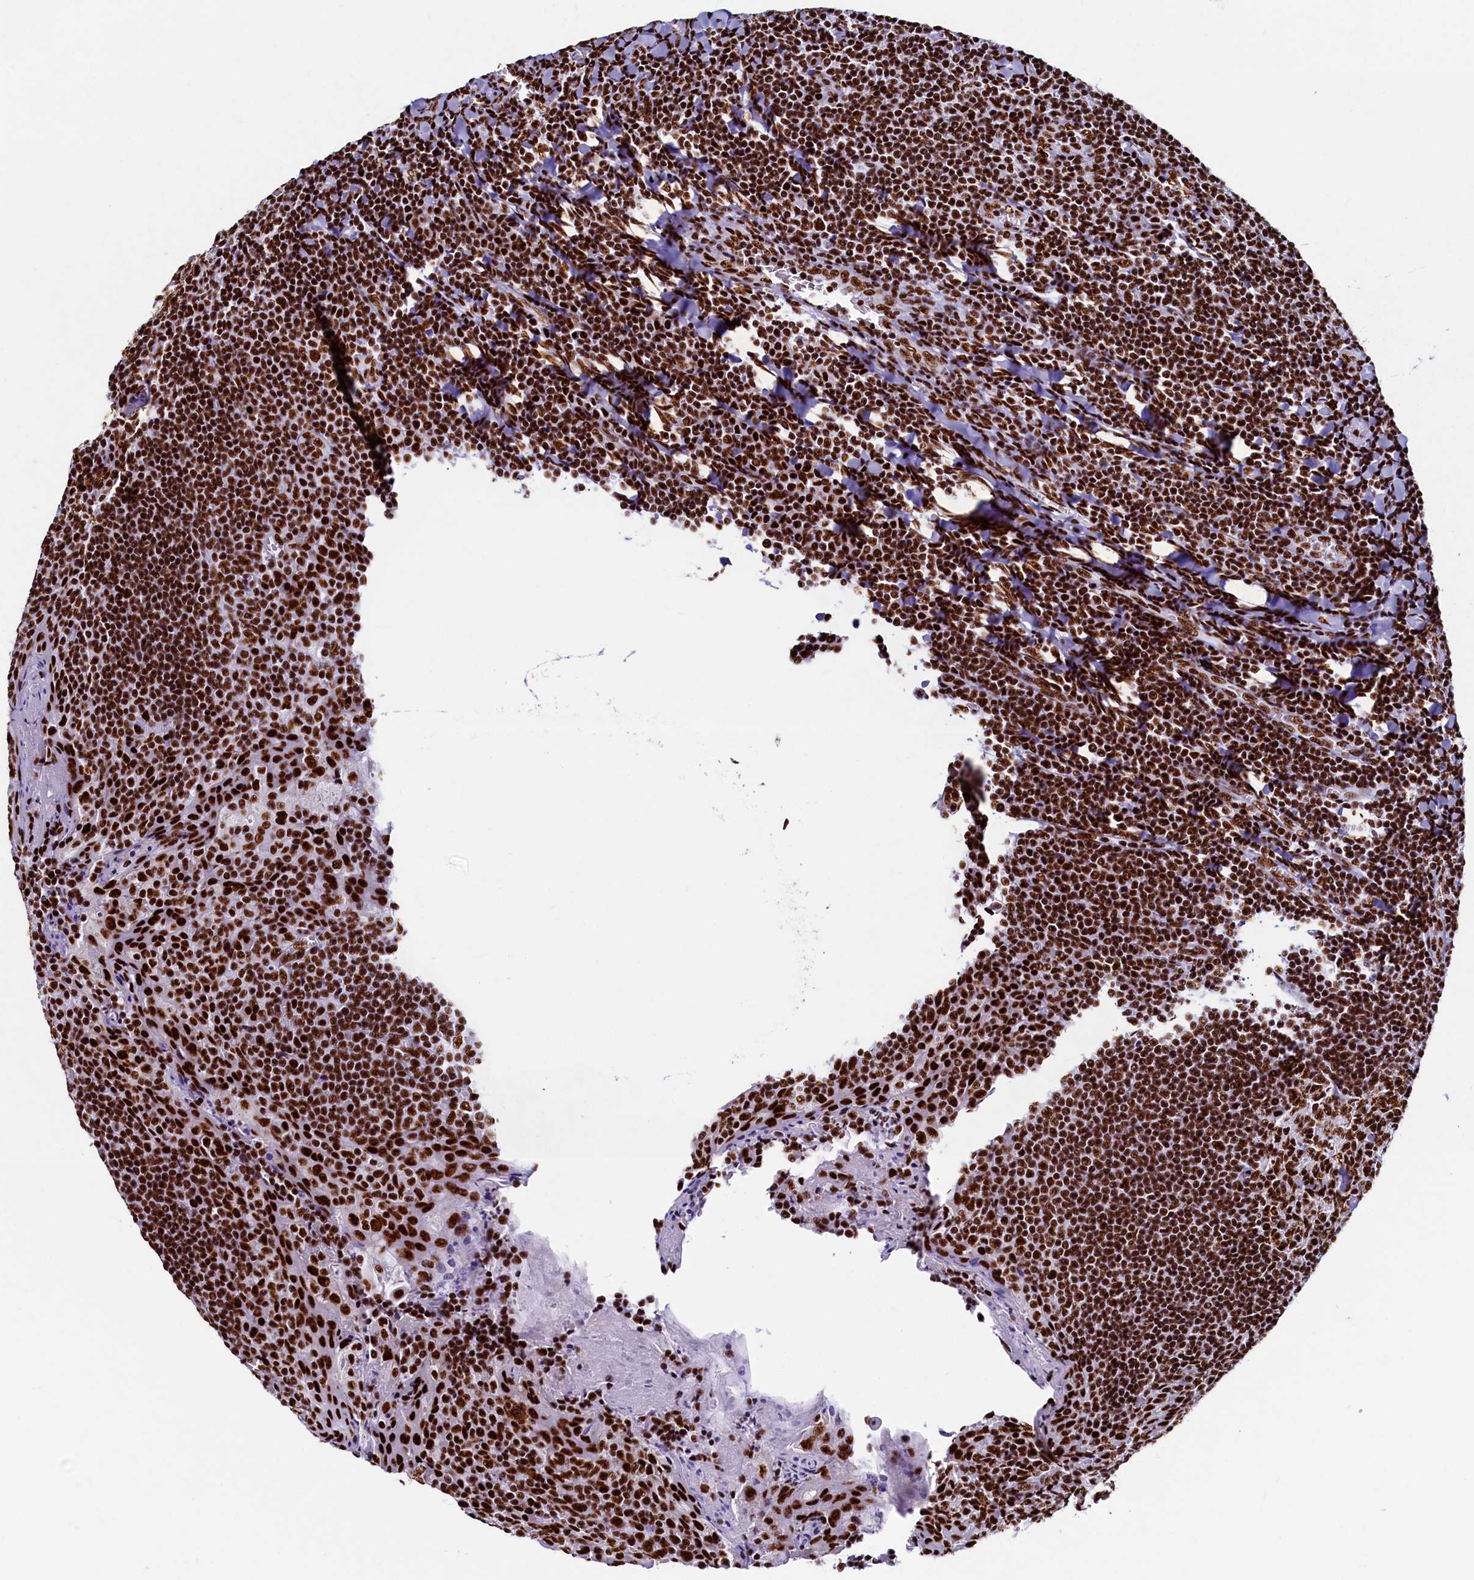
{"staining": {"intensity": "strong", "quantity": ">75%", "location": "nuclear"}, "tissue": "tonsil", "cell_type": "Germinal center cells", "image_type": "normal", "snomed": [{"axis": "morphology", "description": "Normal tissue, NOS"}, {"axis": "topography", "description": "Tonsil"}], "caption": "This photomicrograph demonstrates immunohistochemistry (IHC) staining of unremarkable human tonsil, with high strong nuclear expression in approximately >75% of germinal center cells.", "gene": "SRRM2", "patient": {"sex": "male", "age": 27}}